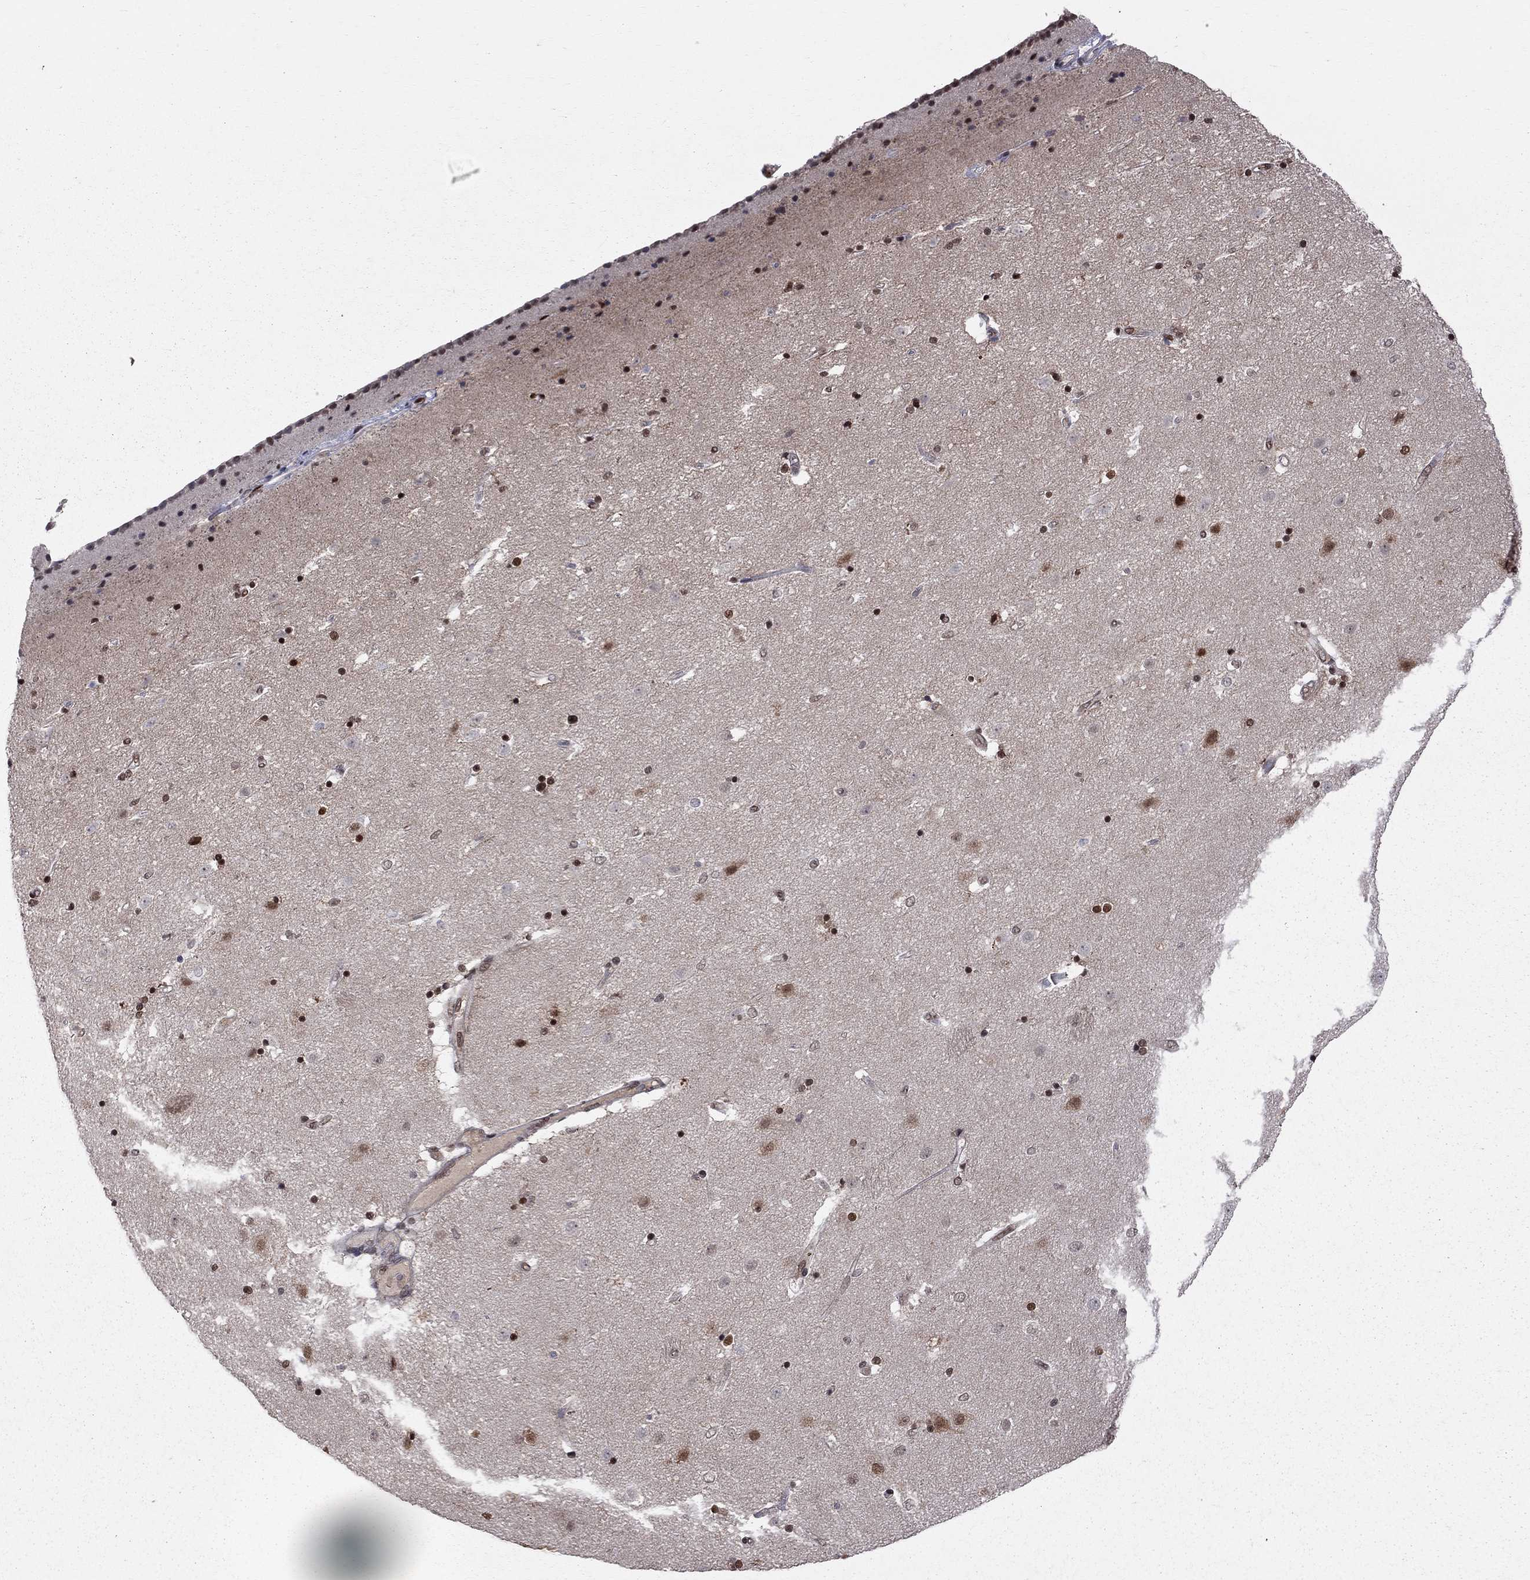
{"staining": {"intensity": "strong", "quantity": "25%-75%", "location": "nuclear"}, "tissue": "caudate", "cell_type": "Glial cells", "image_type": "normal", "snomed": [{"axis": "morphology", "description": "Normal tissue, NOS"}, {"axis": "topography", "description": "Lateral ventricle wall"}], "caption": "Brown immunohistochemical staining in normal caudate shows strong nuclear expression in approximately 25%-75% of glial cells. (DAB (3,3'-diaminobenzidine) = brown stain, brightfield microscopy at high magnification).", "gene": "SAP30L", "patient": {"sex": "female", "age": 71}}